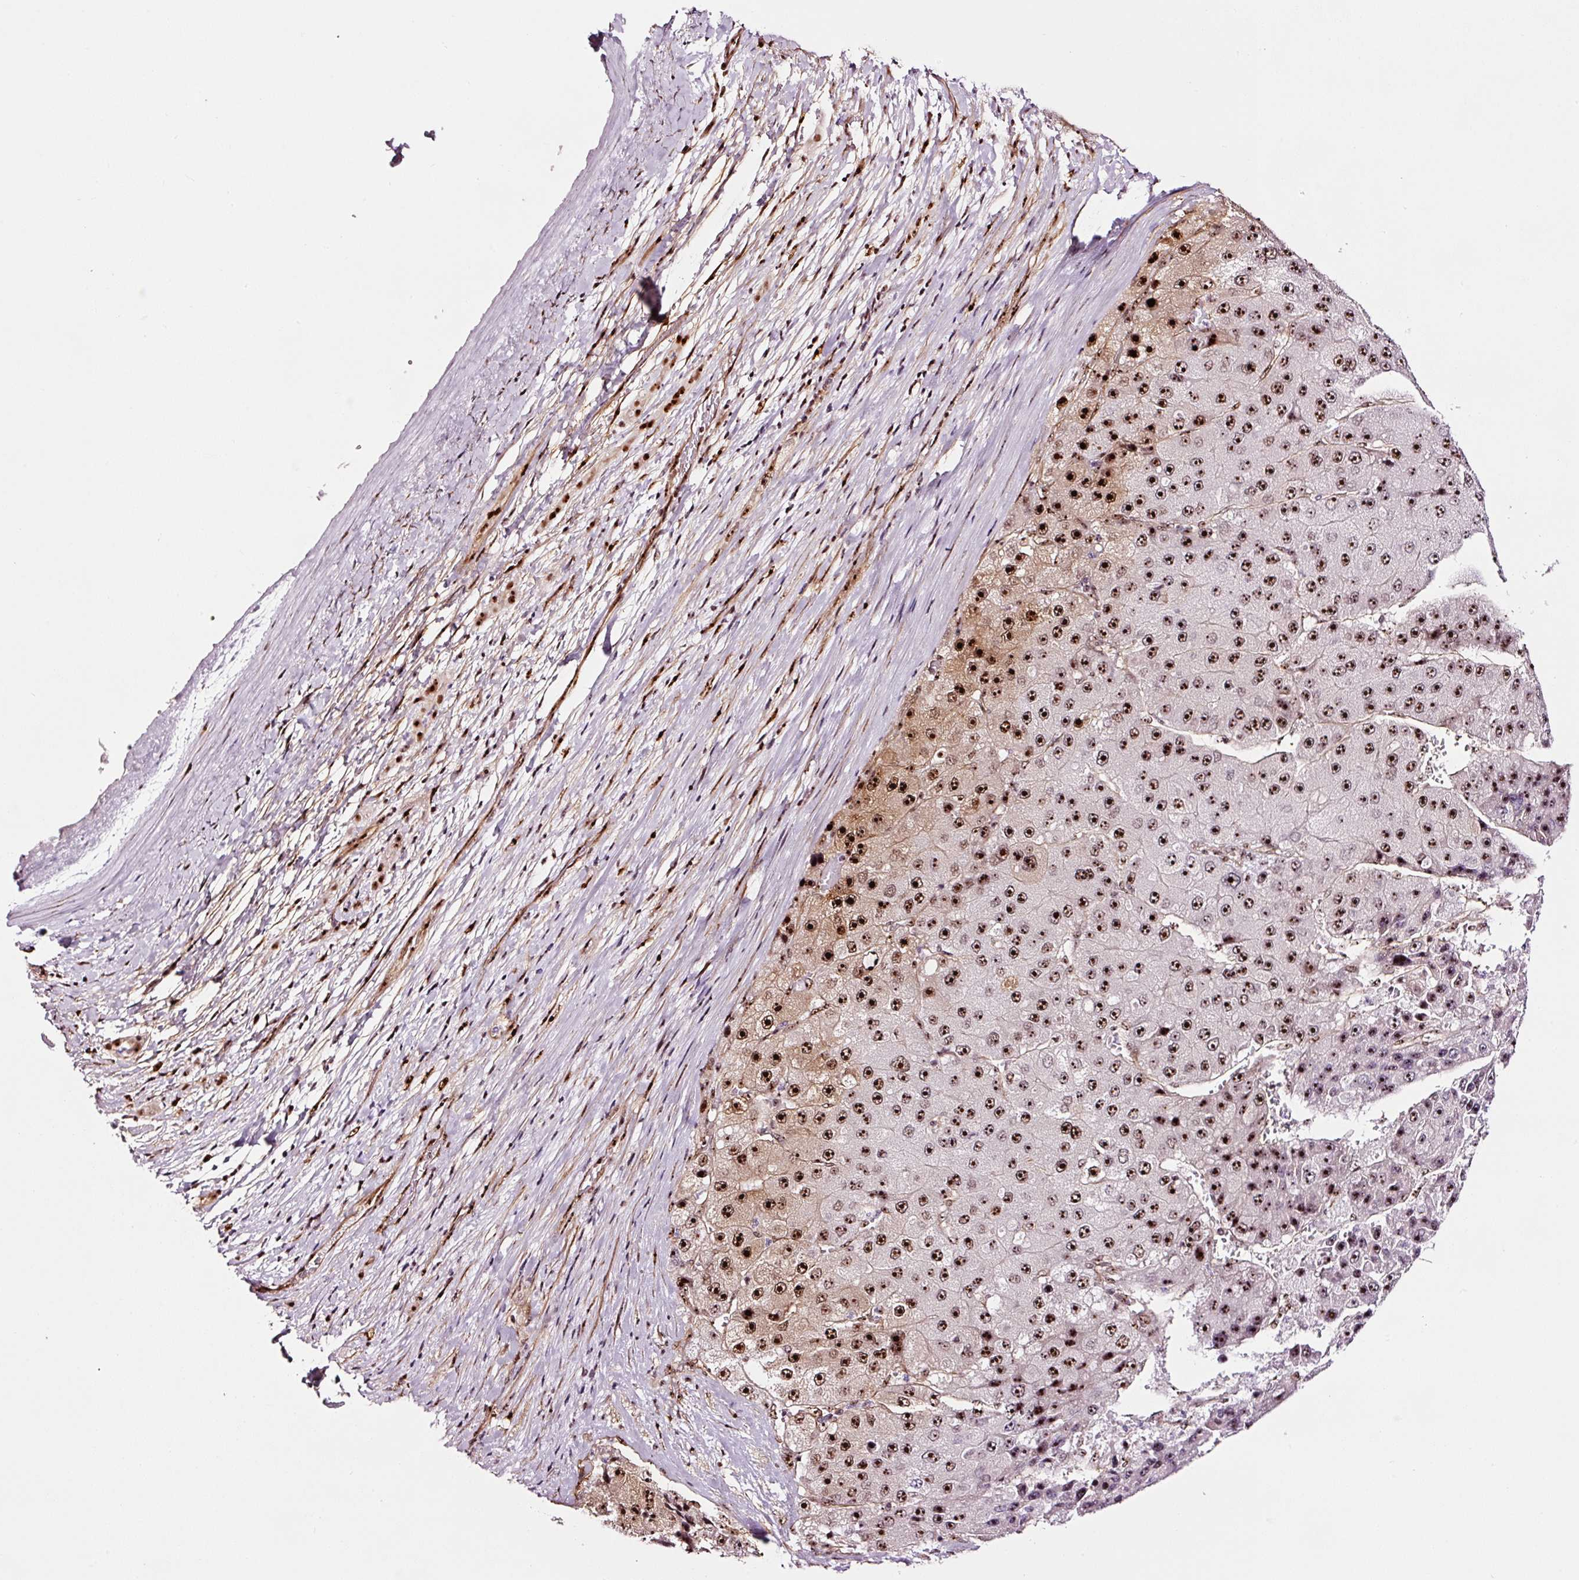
{"staining": {"intensity": "strong", "quantity": ">75%", "location": "nuclear"}, "tissue": "liver cancer", "cell_type": "Tumor cells", "image_type": "cancer", "snomed": [{"axis": "morphology", "description": "Carcinoma, Hepatocellular, NOS"}, {"axis": "topography", "description": "Liver"}], "caption": "Human liver cancer (hepatocellular carcinoma) stained with a brown dye displays strong nuclear positive positivity in about >75% of tumor cells.", "gene": "GNL3", "patient": {"sex": "female", "age": 73}}